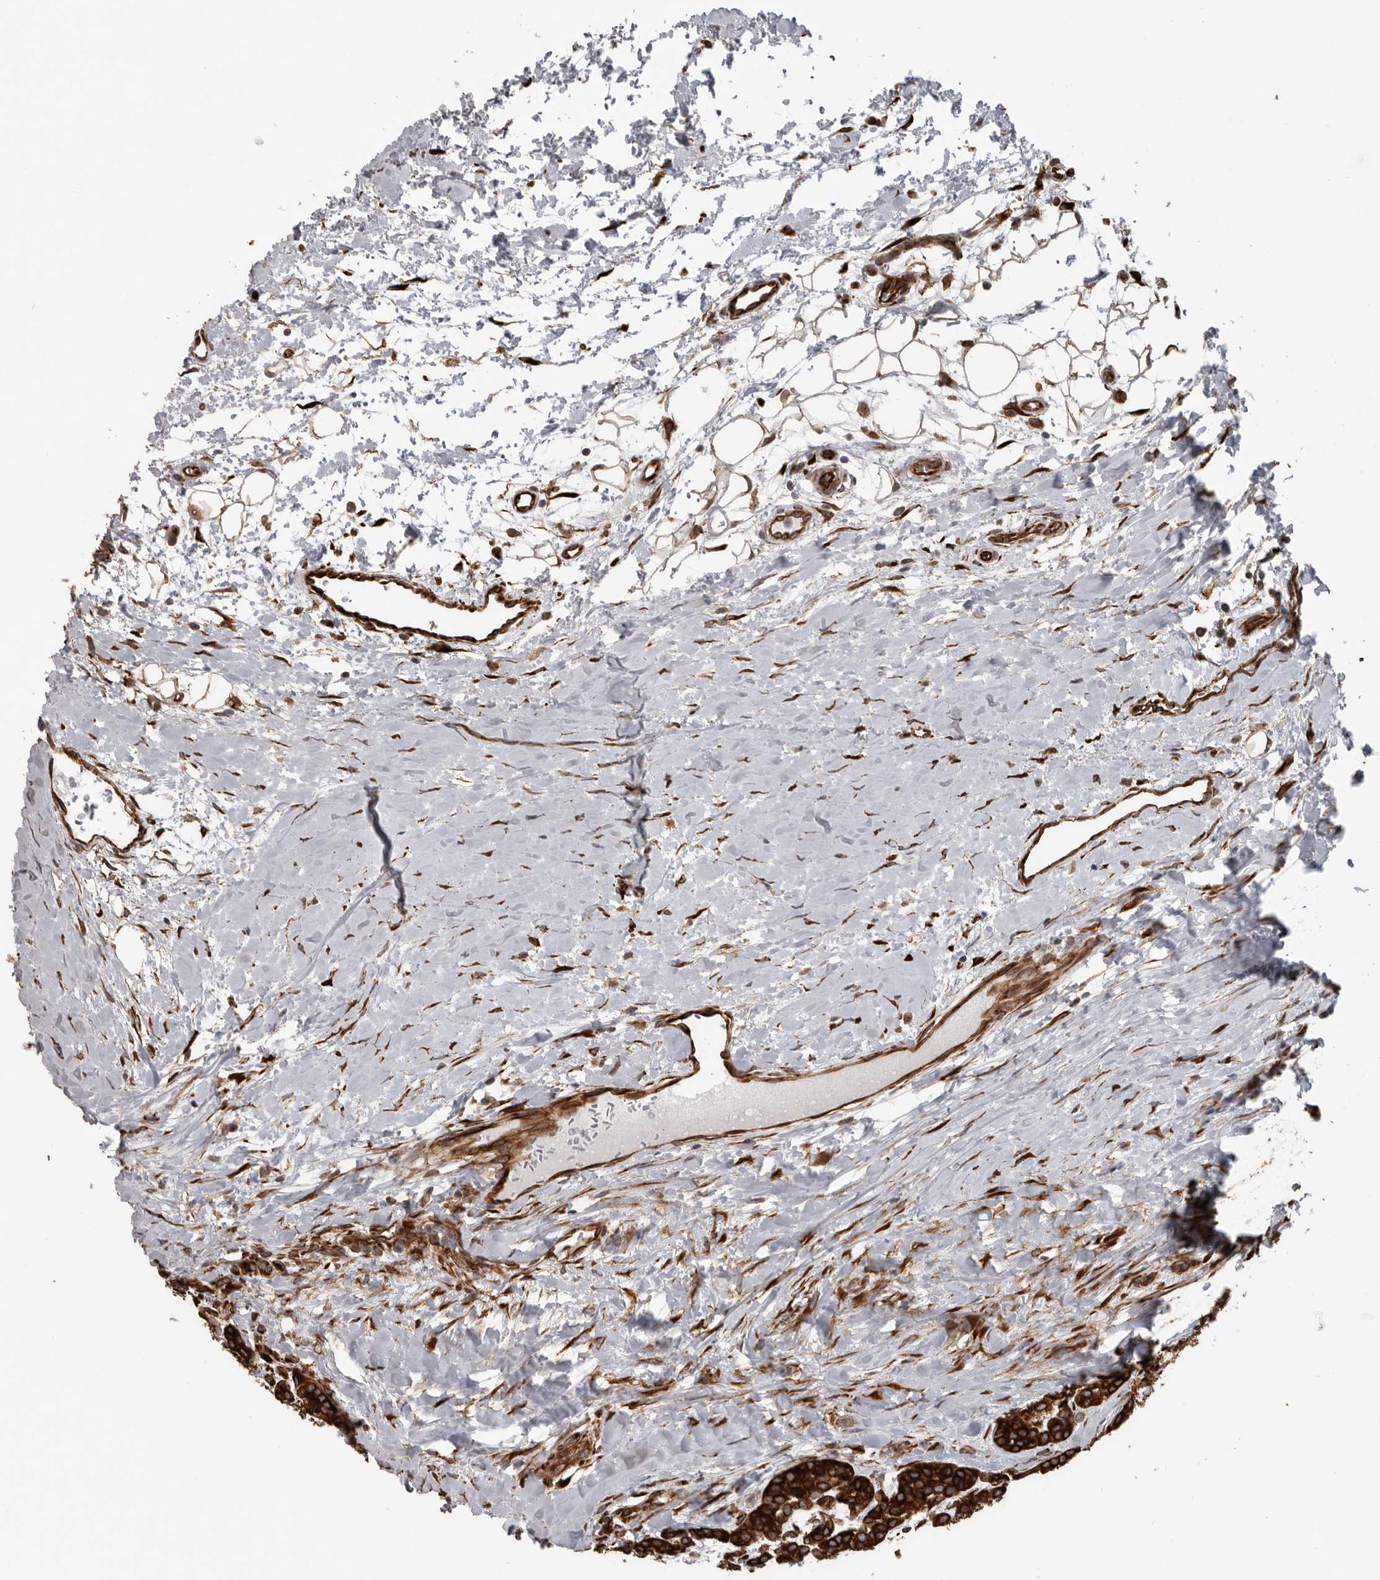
{"staining": {"intensity": "strong", "quantity": ">75%", "location": "cytoplasmic/membranous"}, "tissue": "head and neck cancer", "cell_type": "Tumor cells", "image_type": "cancer", "snomed": [{"axis": "morphology", "description": "Adenocarcinoma, NOS"}, {"axis": "morphology", "description": "Adenoma, NOS"}, {"axis": "topography", "description": "Head-Neck"}], "caption": "IHC (DAB (3,3'-diaminobenzidine)) staining of head and neck adenoma displays strong cytoplasmic/membranous protein staining in about >75% of tumor cells.", "gene": "CEP350", "patient": {"sex": "female", "age": 55}}